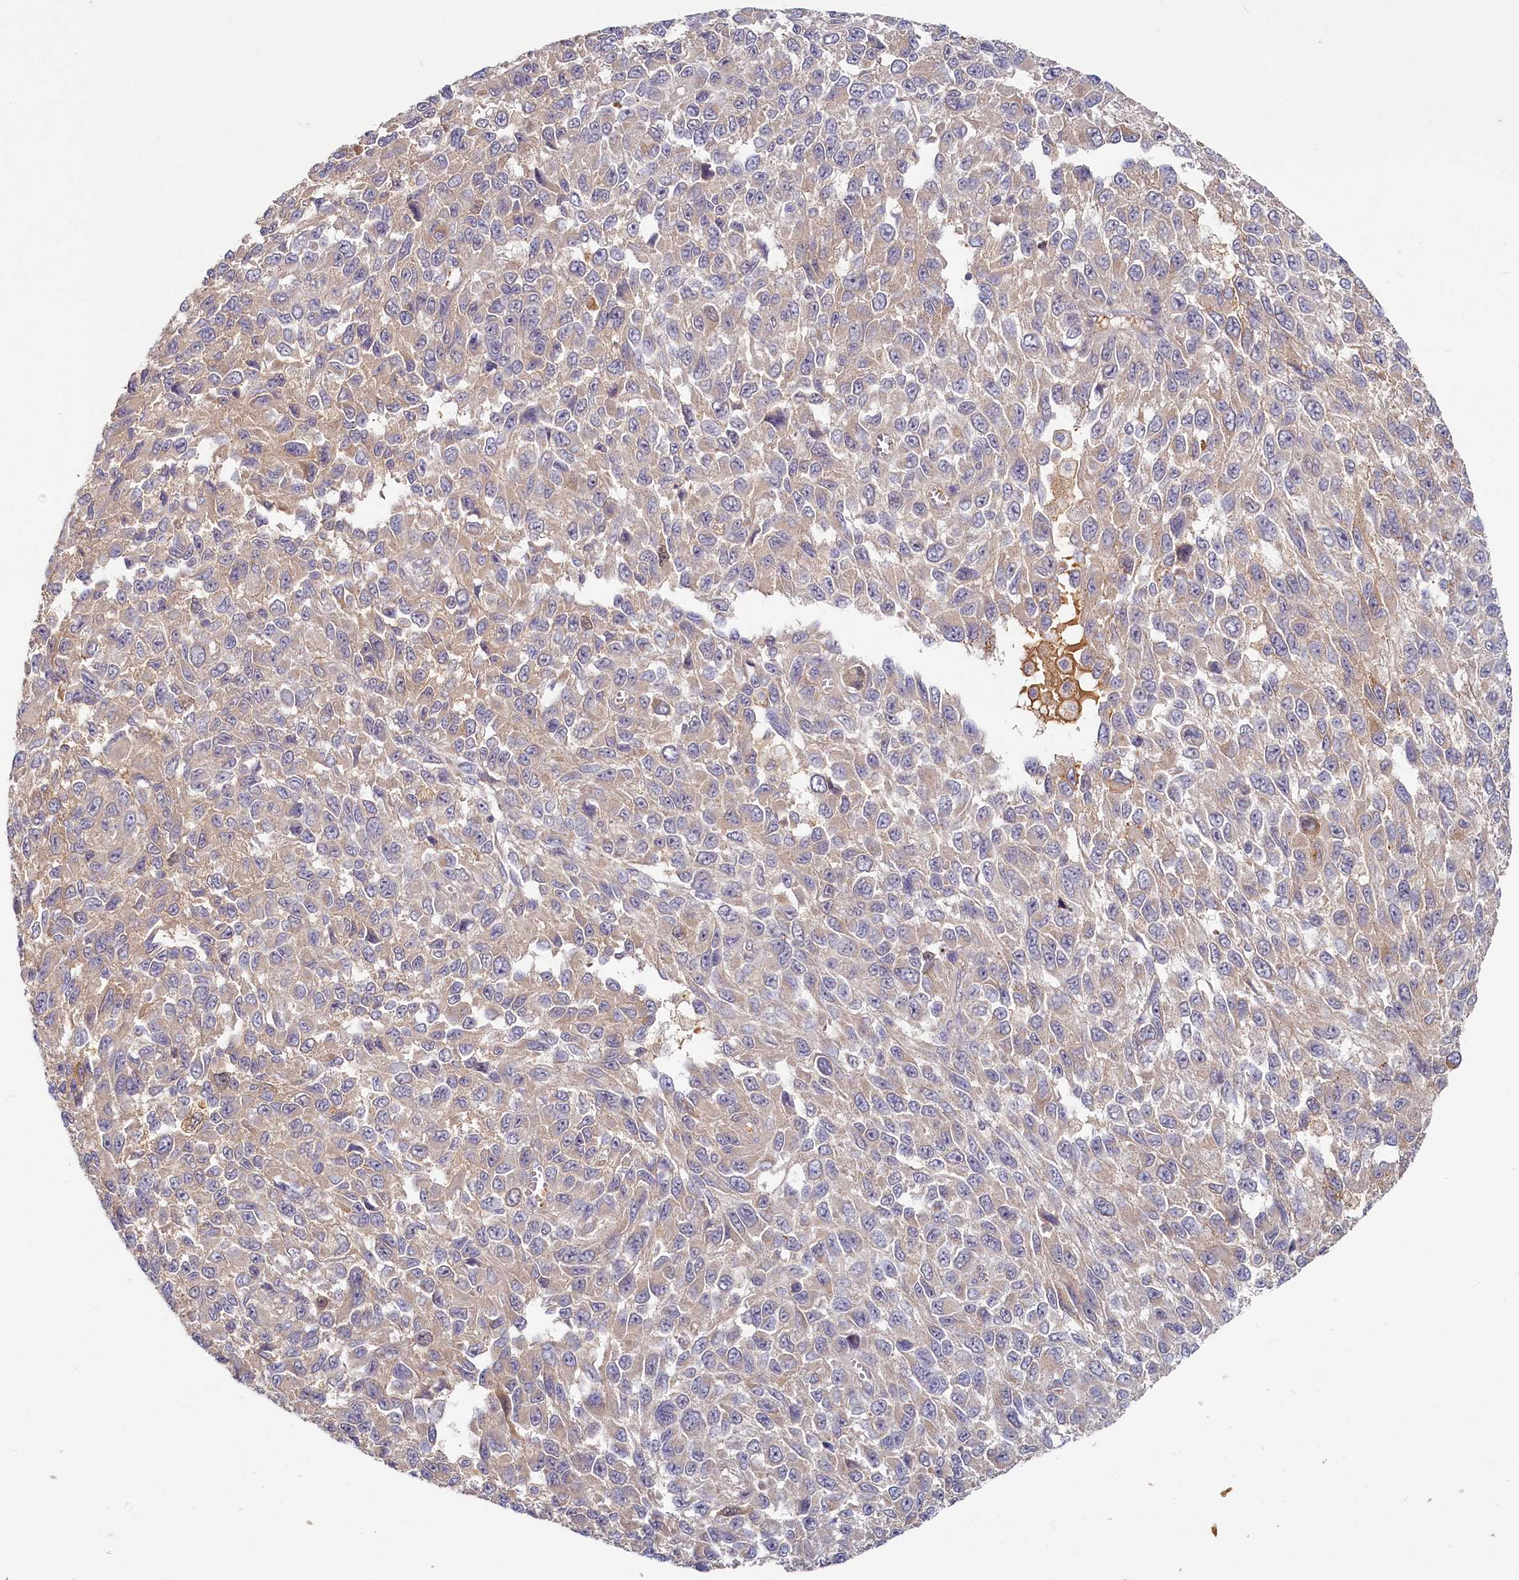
{"staining": {"intensity": "weak", "quantity": "<25%", "location": "cytoplasmic/membranous"}, "tissue": "melanoma", "cell_type": "Tumor cells", "image_type": "cancer", "snomed": [{"axis": "morphology", "description": "Normal tissue, NOS"}, {"axis": "morphology", "description": "Malignant melanoma, NOS"}, {"axis": "topography", "description": "Skin"}], "caption": "This is an IHC micrograph of malignant melanoma. There is no staining in tumor cells.", "gene": "HERC3", "patient": {"sex": "female", "age": 96}}